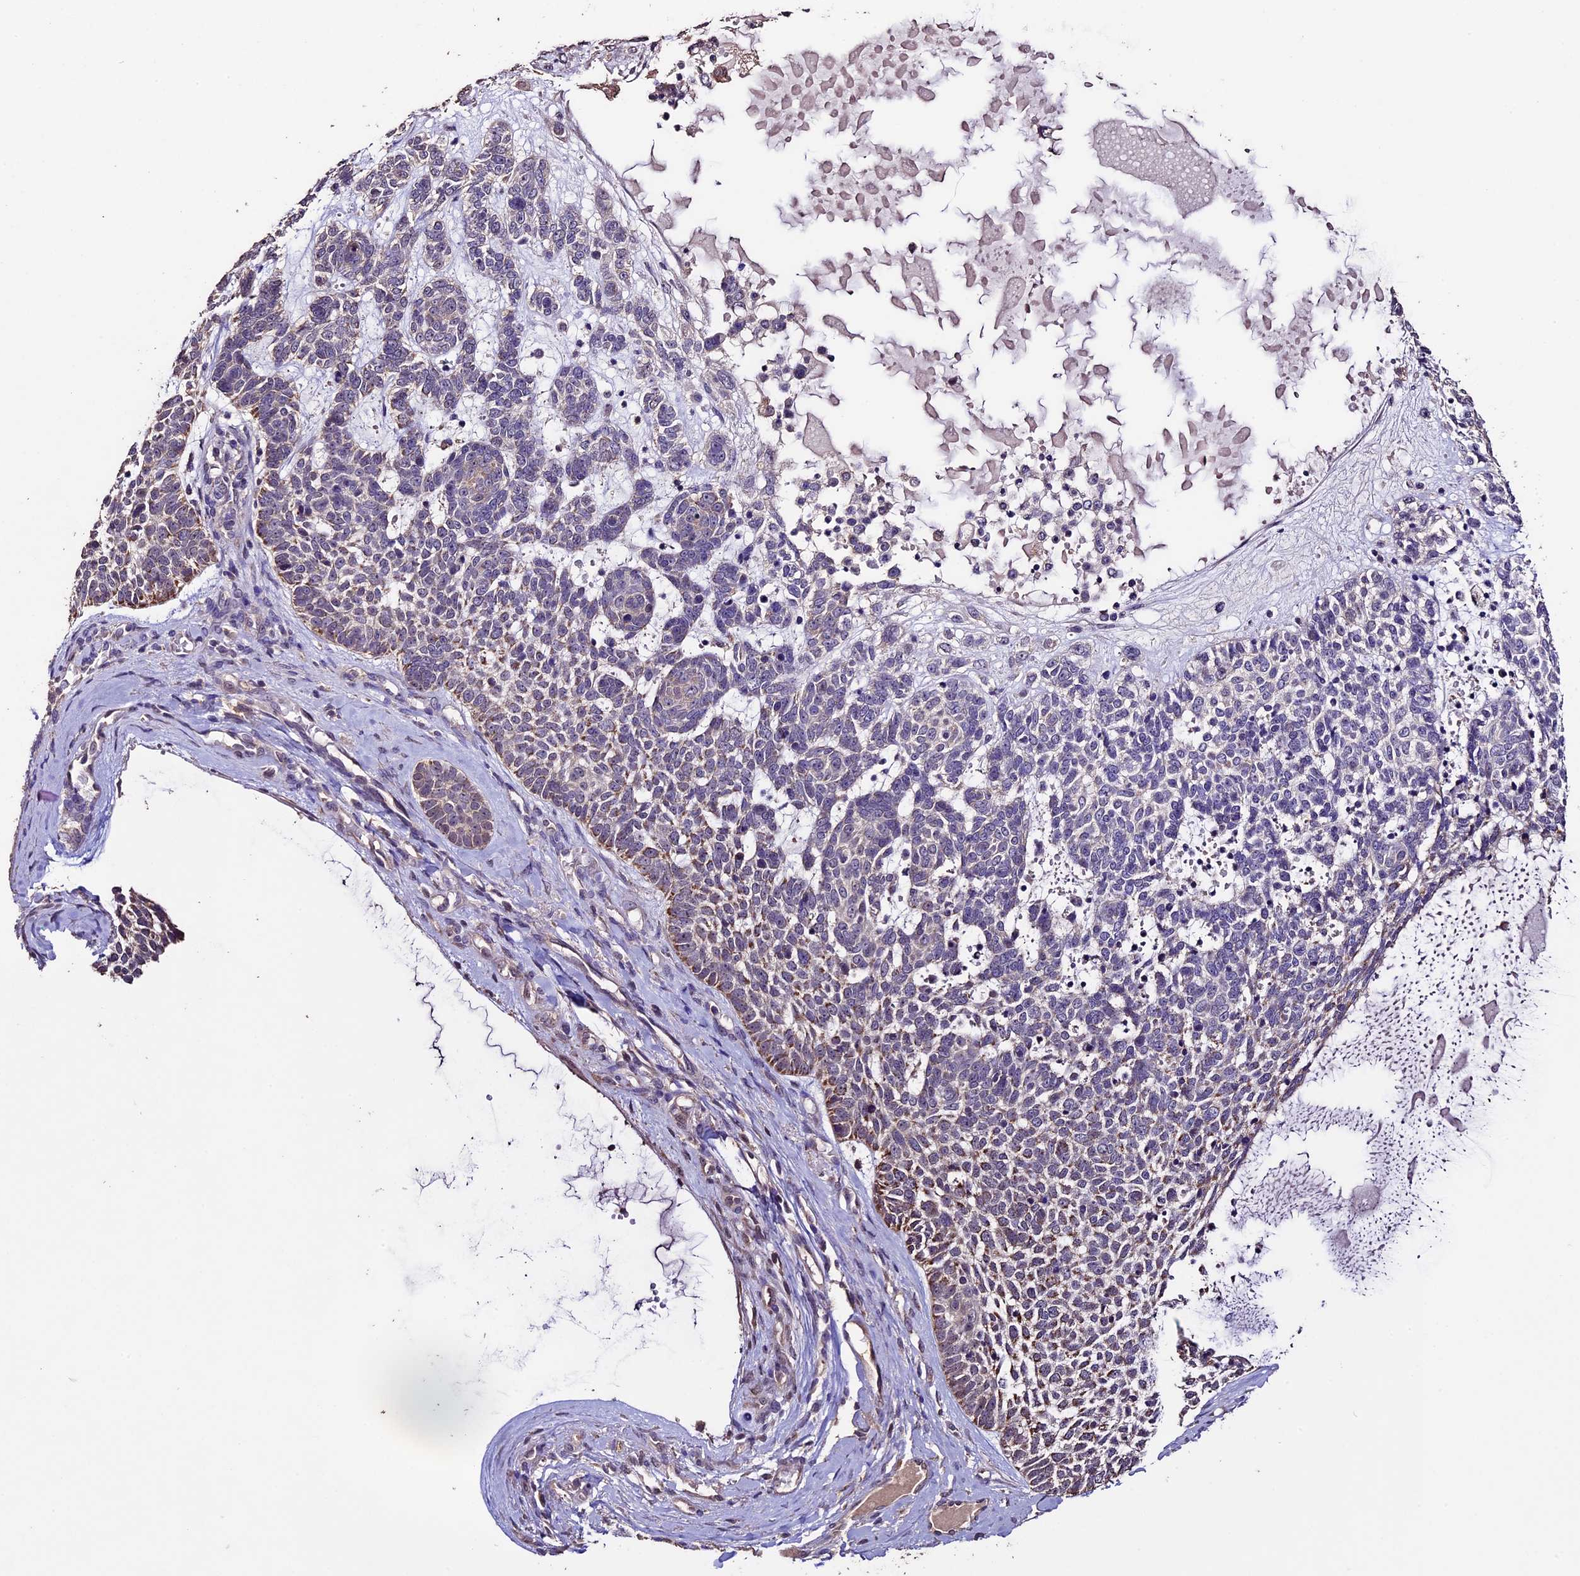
{"staining": {"intensity": "moderate", "quantity": "<25%", "location": "cytoplasmic/membranous"}, "tissue": "skin cancer", "cell_type": "Tumor cells", "image_type": "cancer", "snomed": [{"axis": "morphology", "description": "Basal cell carcinoma"}, {"axis": "topography", "description": "Skin"}], "caption": "A high-resolution photomicrograph shows immunohistochemistry staining of skin cancer (basal cell carcinoma), which displays moderate cytoplasmic/membranous positivity in approximately <25% of tumor cells.", "gene": "DIS3L", "patient": {"sex": "female", "age": 81}}